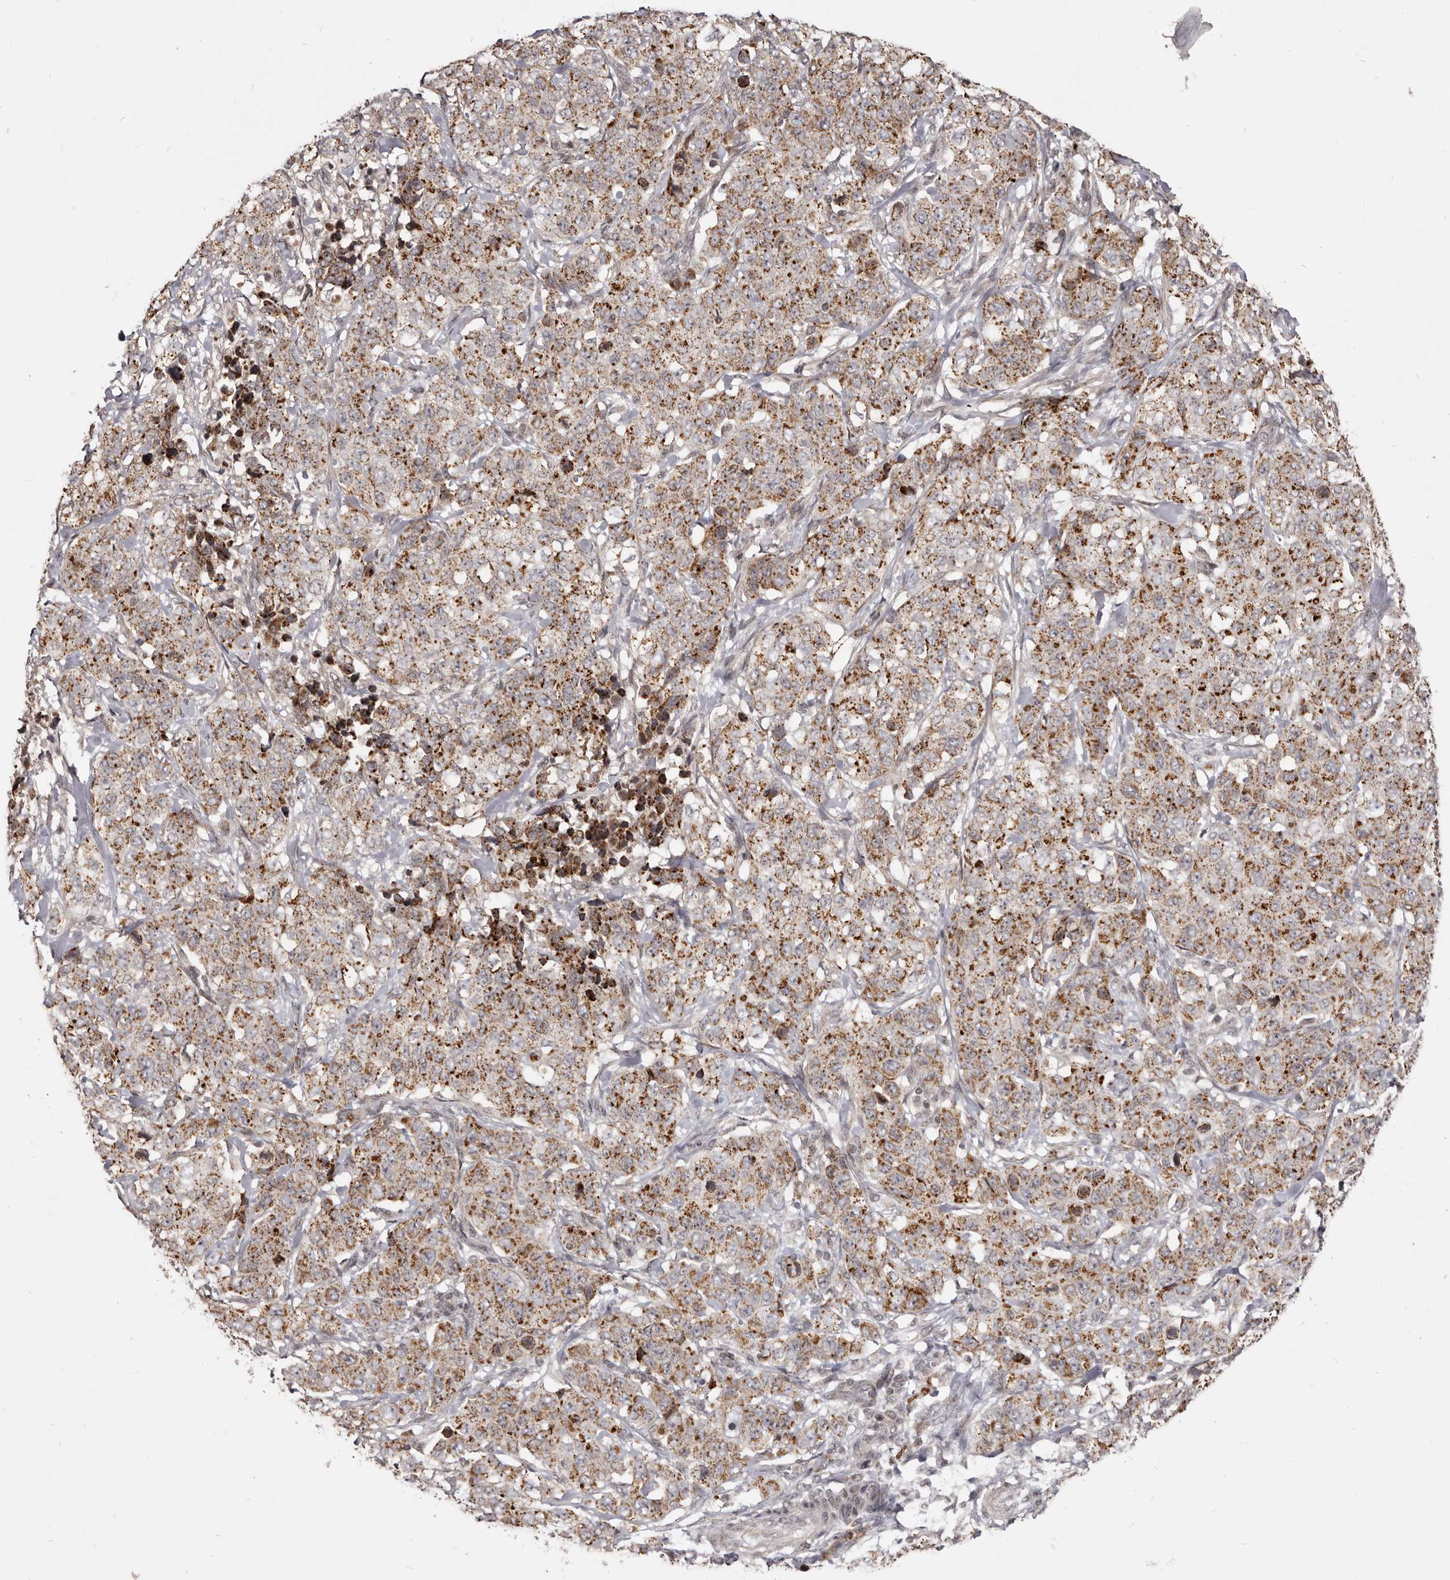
{"staining": {"intensity": "moderate", "quantity": ">75%", "location": "cytoplasmic/membranous"}, "tissue": "stomach cancer", "cell_type": "Tumor cells", "image_type": "cancer", "snomed": [{"axis": "morphology", "description": "Adenocarcinoma, NOS"}, {"axis": "topography", "description": "Stomach"}], "caption": "Immunohistochemistry (IHC) of stomach adenocarcinoma shows medium levels of moderate cytoplasmic/membranous positivity in approximately >75% of tumor cells.", "gene": "THUMPD1", "patient": {"sex": "male", "age": 48}}